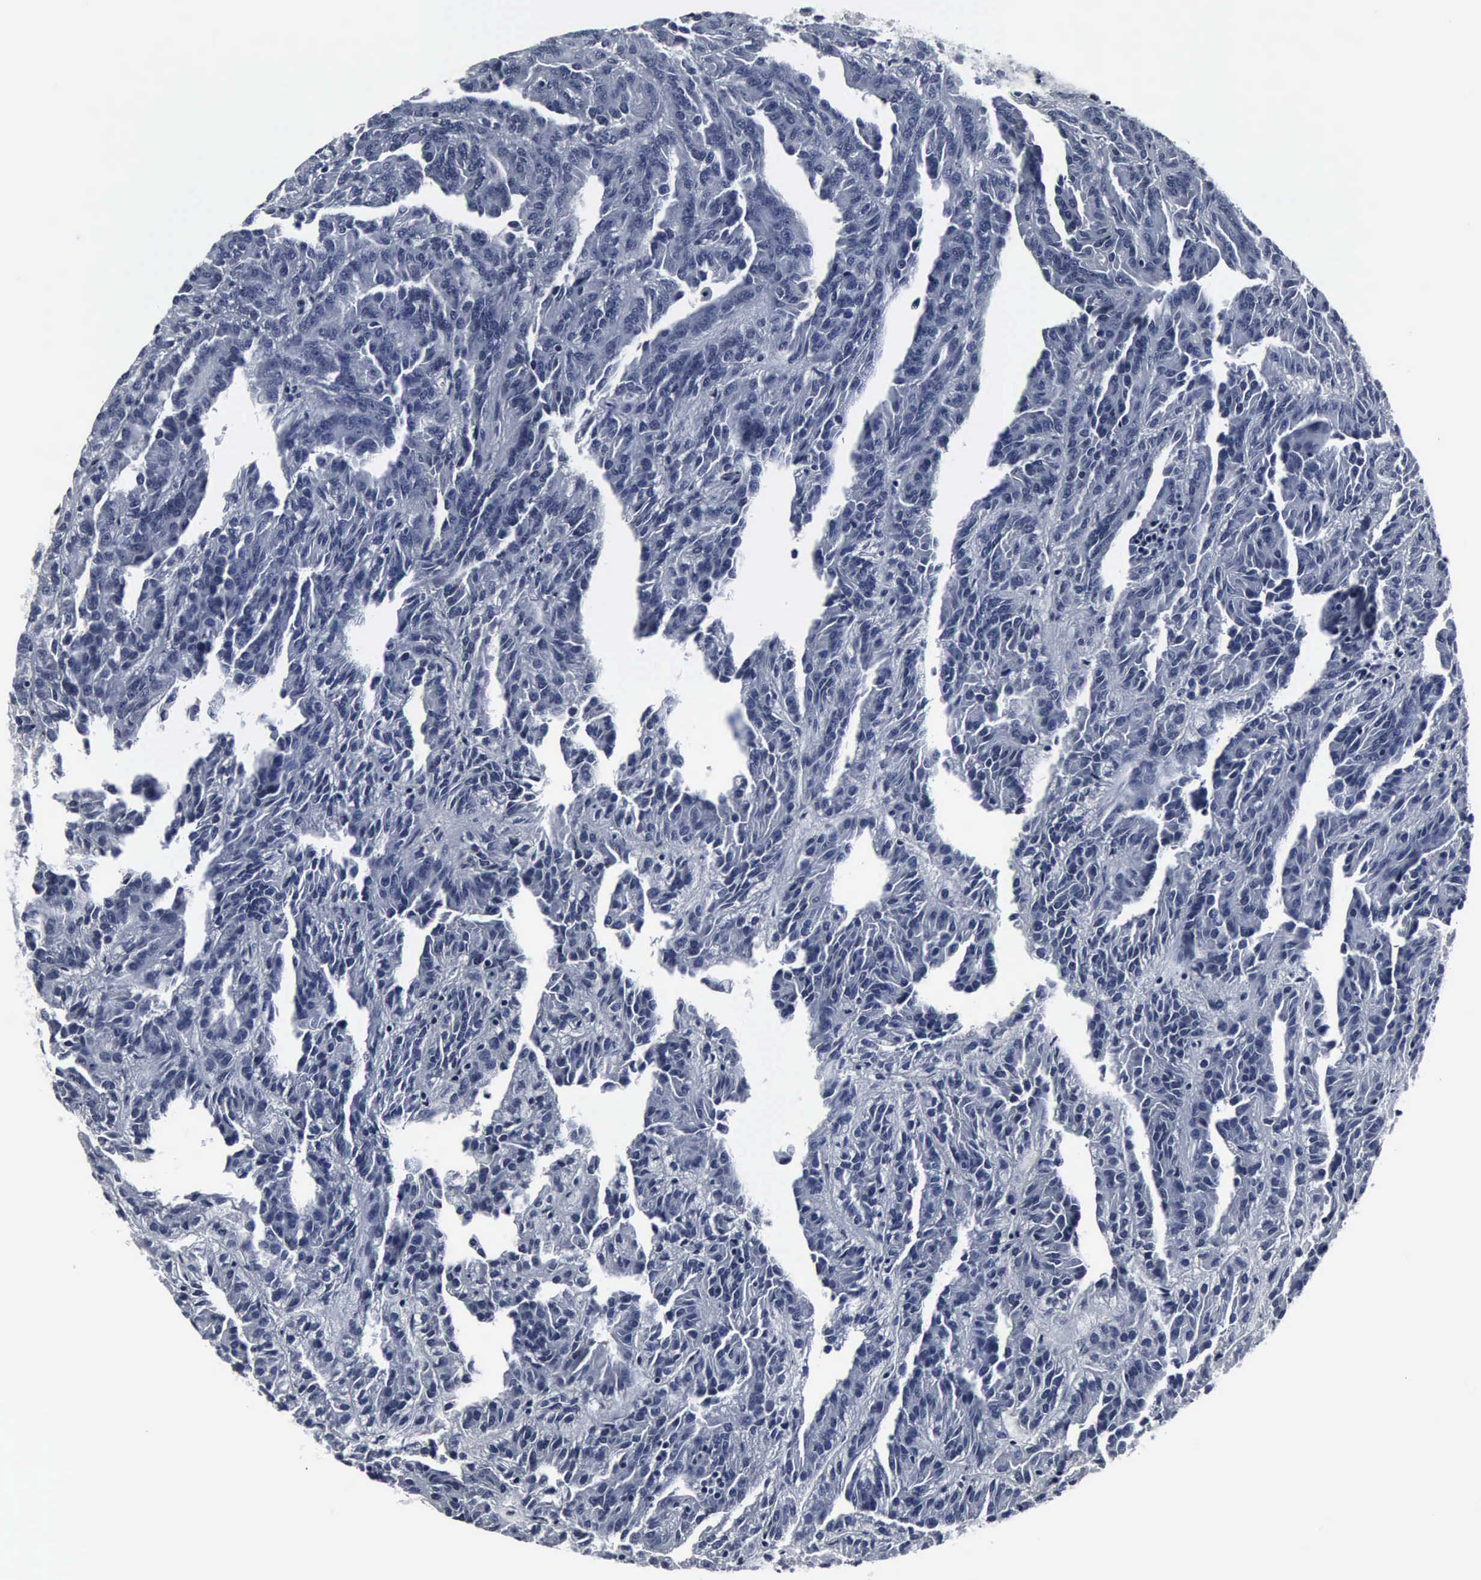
{"staining": {"intensity": "negative", "quantity": "none", "location": "none"}, "tissue": "renal cancer", "cell_type": "Tumor cells", "image_type": "cancer", "snomed": [{"axis": "morphology", "description": "Adenocarcinoma, NOS"}, {"axis": "topography", "description": "Kidney"}], "caption": "This is an immunohistochemistry photomicrograph of human renal cancer (adenocarcinoma). There is no positivity in tumor cells.", "gene": "SNAP25", "patient": {"sex": "male", "age": 46}}